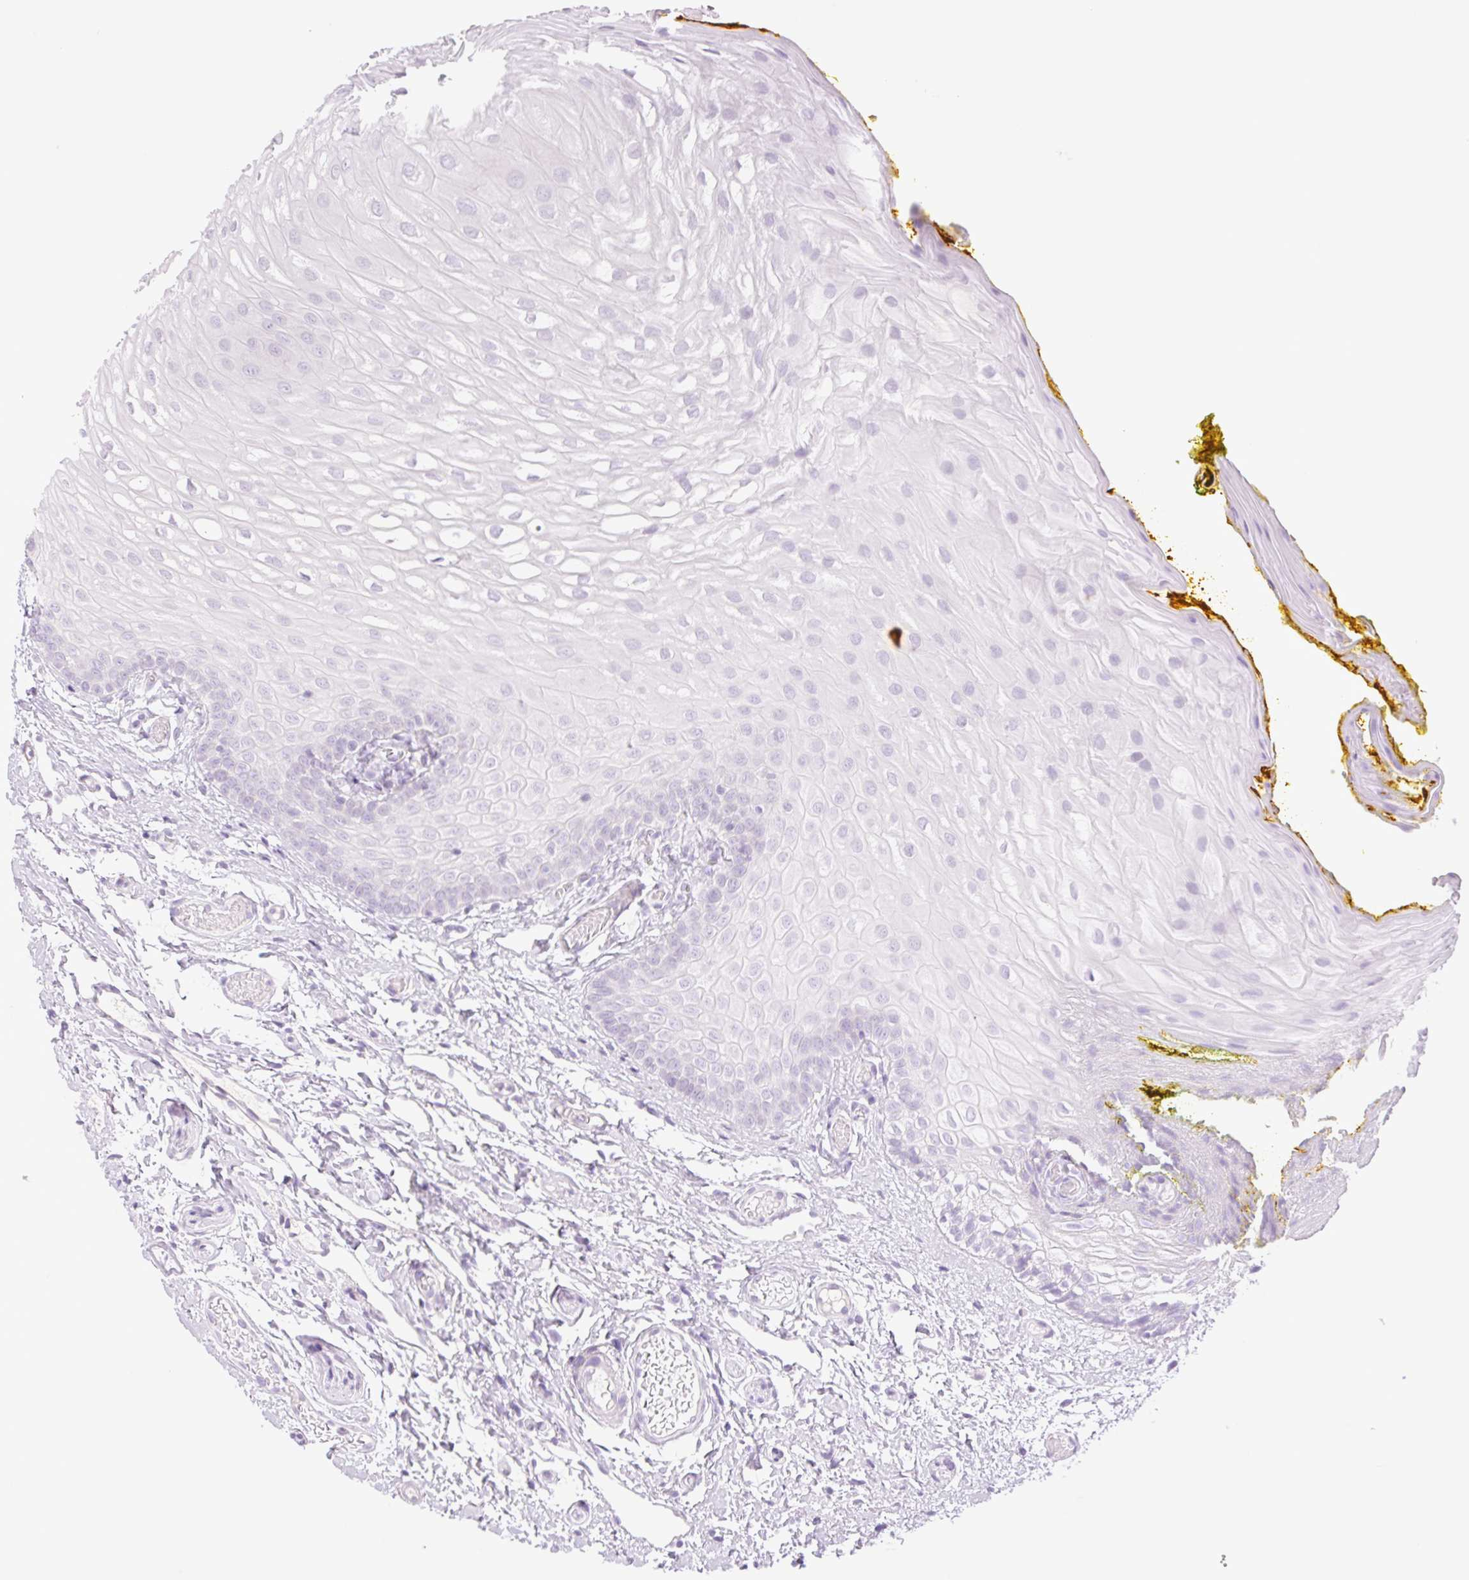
{"staining": {"intensity": "negative", "quantity": "none", "location": "none"}, "tissue": "oral mucosa", "cell_type": "Squamous epithelial cells", "image_type": "normal", "snomed": [{"axis": "morphology", "description": "Normal tissue, NOS"}, {"axis": "topography", "description": "Oral tissue"}, {"axis": "topography", "description": "Tounge, NOS"}], "caption": "The photomicrograph exhibits no staining of squamous epithelial cells in normal oral mucosa.", "gene": "TBX15", "patient": {"sex": "female", "age": 60}}